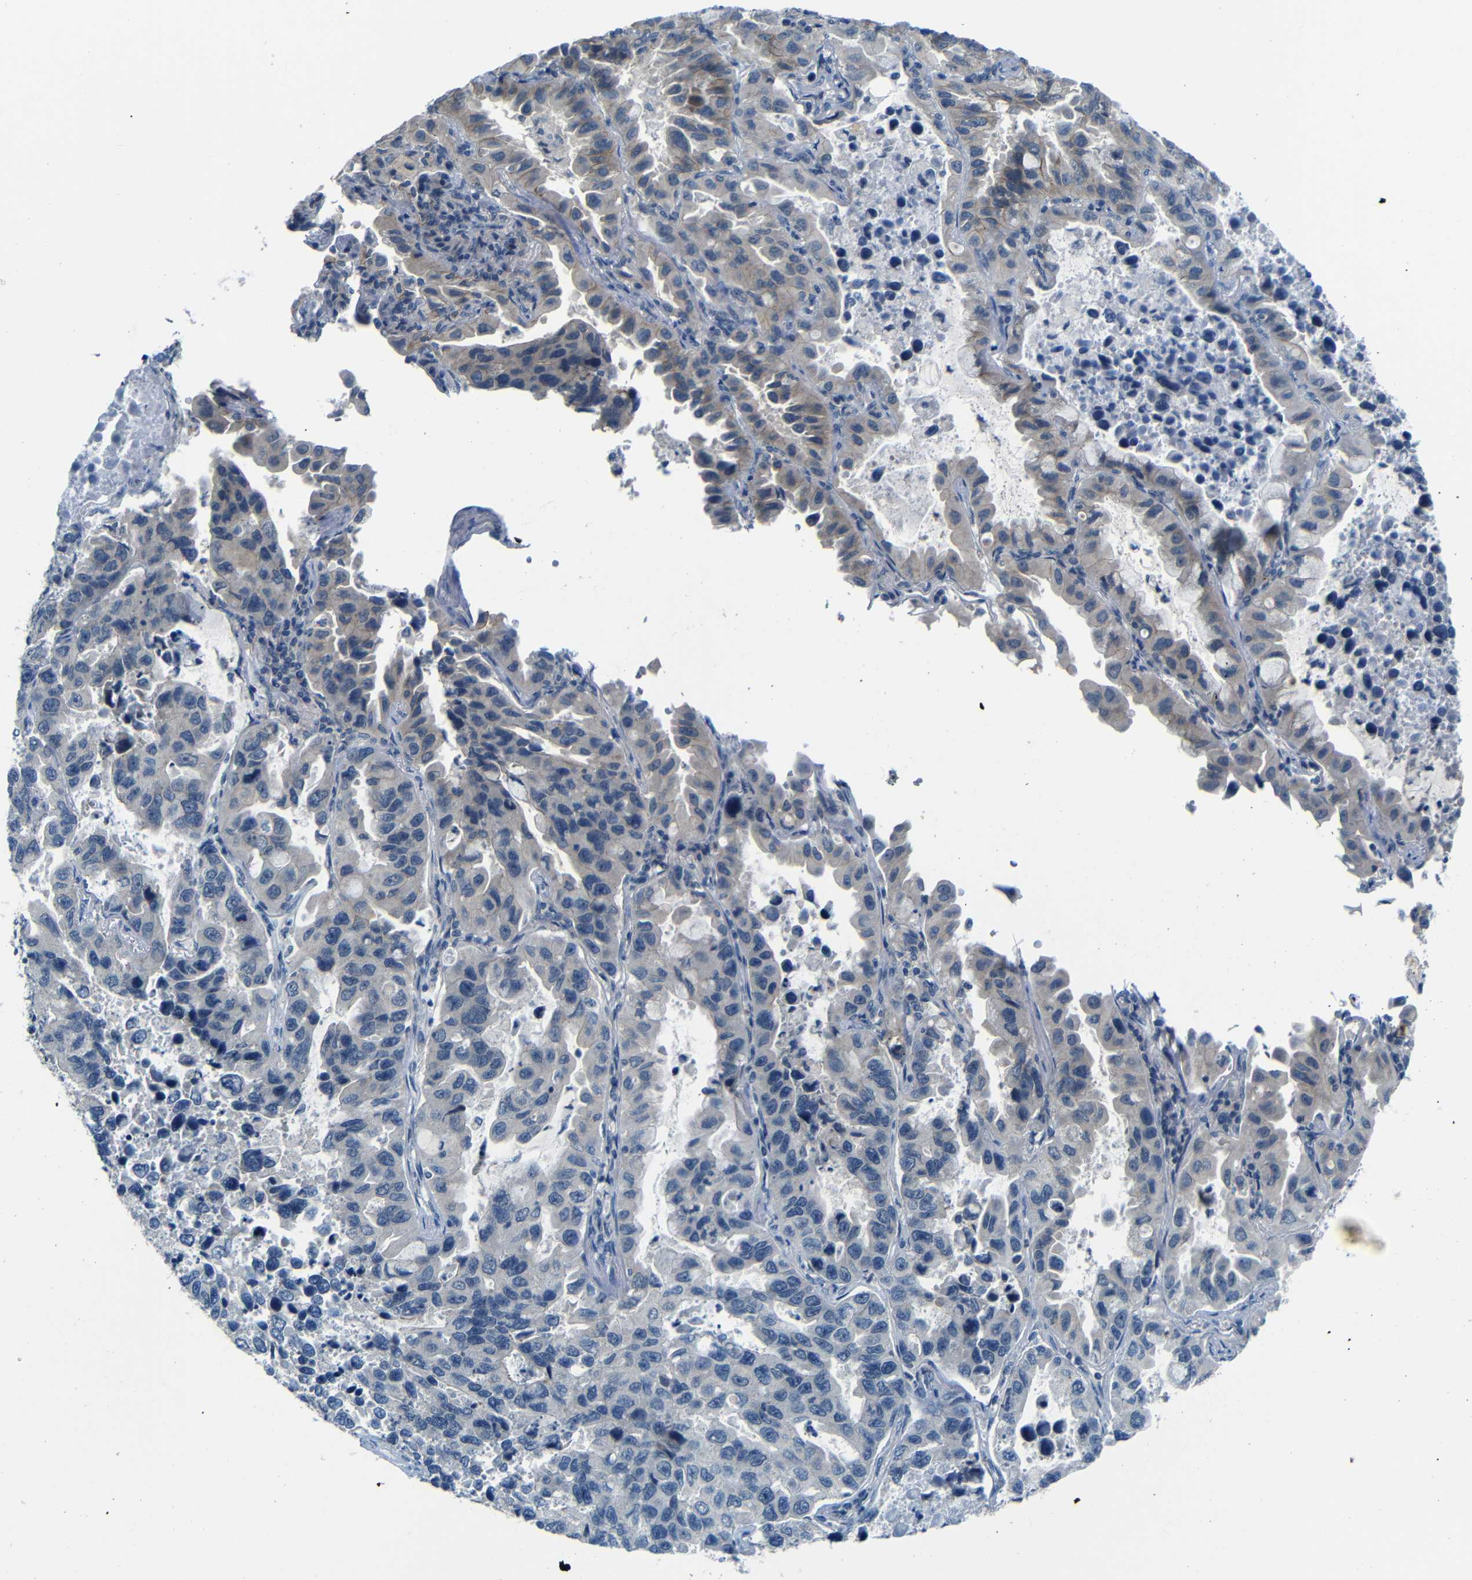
{"staining": {"intensity": "weak", "quantity": "25%-75%", "location": "cytoplasmic/membranous"}, "tissue": "lung cancer", "cell_type": "Tumor cells", "image_type": "cancer", "snomed": [{"axis": "morphology", "description": "Adenocarcinoma, NOS"}, {"axis": "topography", "description": "Lung"}], "caption": "Lung adenocarcinoma was stained to show a protein in brown. There is low levels of weak cytoplasmic/membranous staining in approximately 25%-75% of tumor cells.", "gene": "ANK3", "patient": {"sex": "male", "age": 64}}